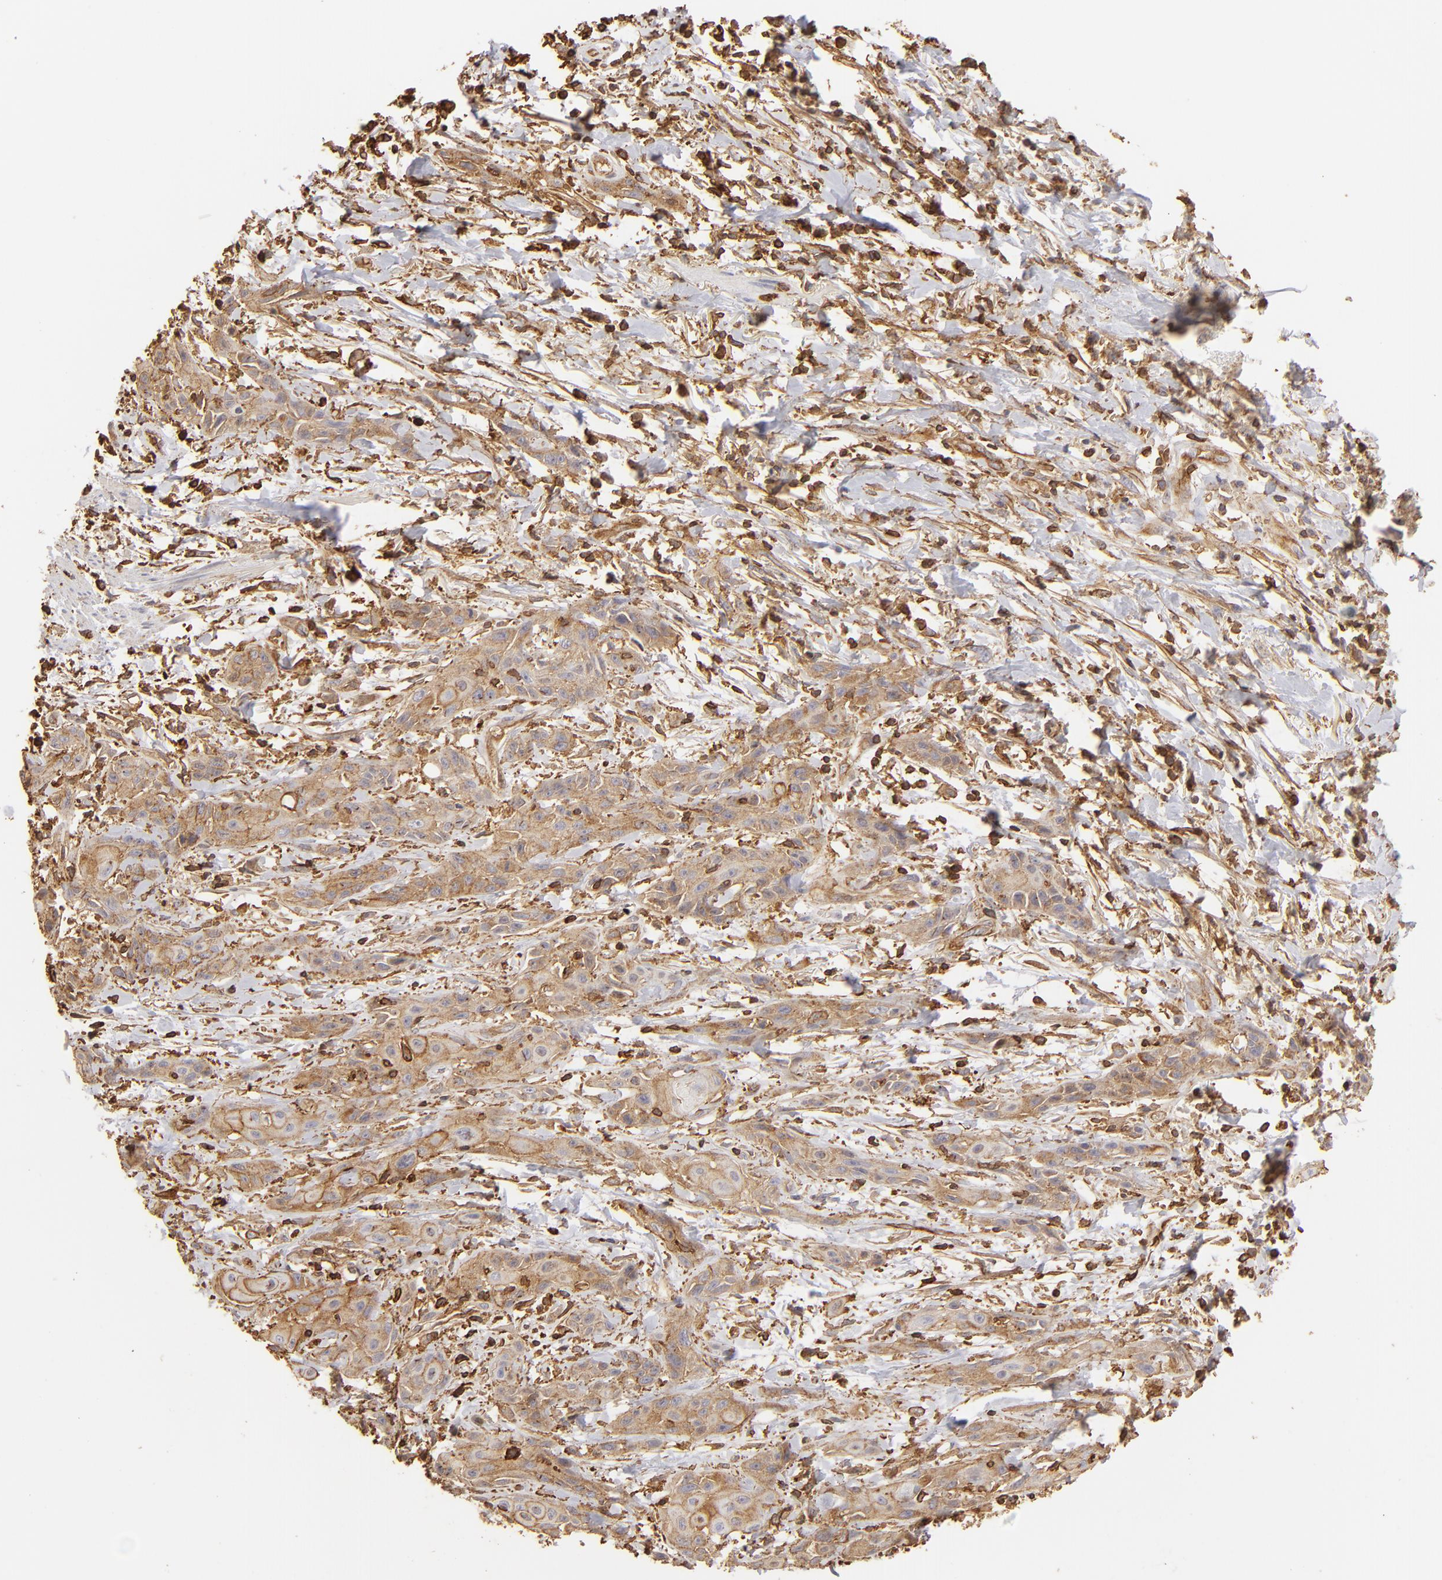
{"staining": {"intensity": "moderate", "quantity": ">75%", "location": "cytoplasmic/membranous"}, "tissue": "skin cancer", "cell_type": "Tumor cells", "image_type": "cancer", "snomed": [{"axis": "morphology", "description": "Squamous cell carcinoma, NOS"}, {"axis": "topography", "description": "Skin"}, {"axis": "topography", "description": "Anal"}], "caption": "Human squamous cell carcinoma (skin) stained for a protein (brown) shows moderate cytoplasmic/membranous positive positivity in about >75% of tumor cells.", "gene": "ACTB", "patient": {"sex": "male", "age": 64}}